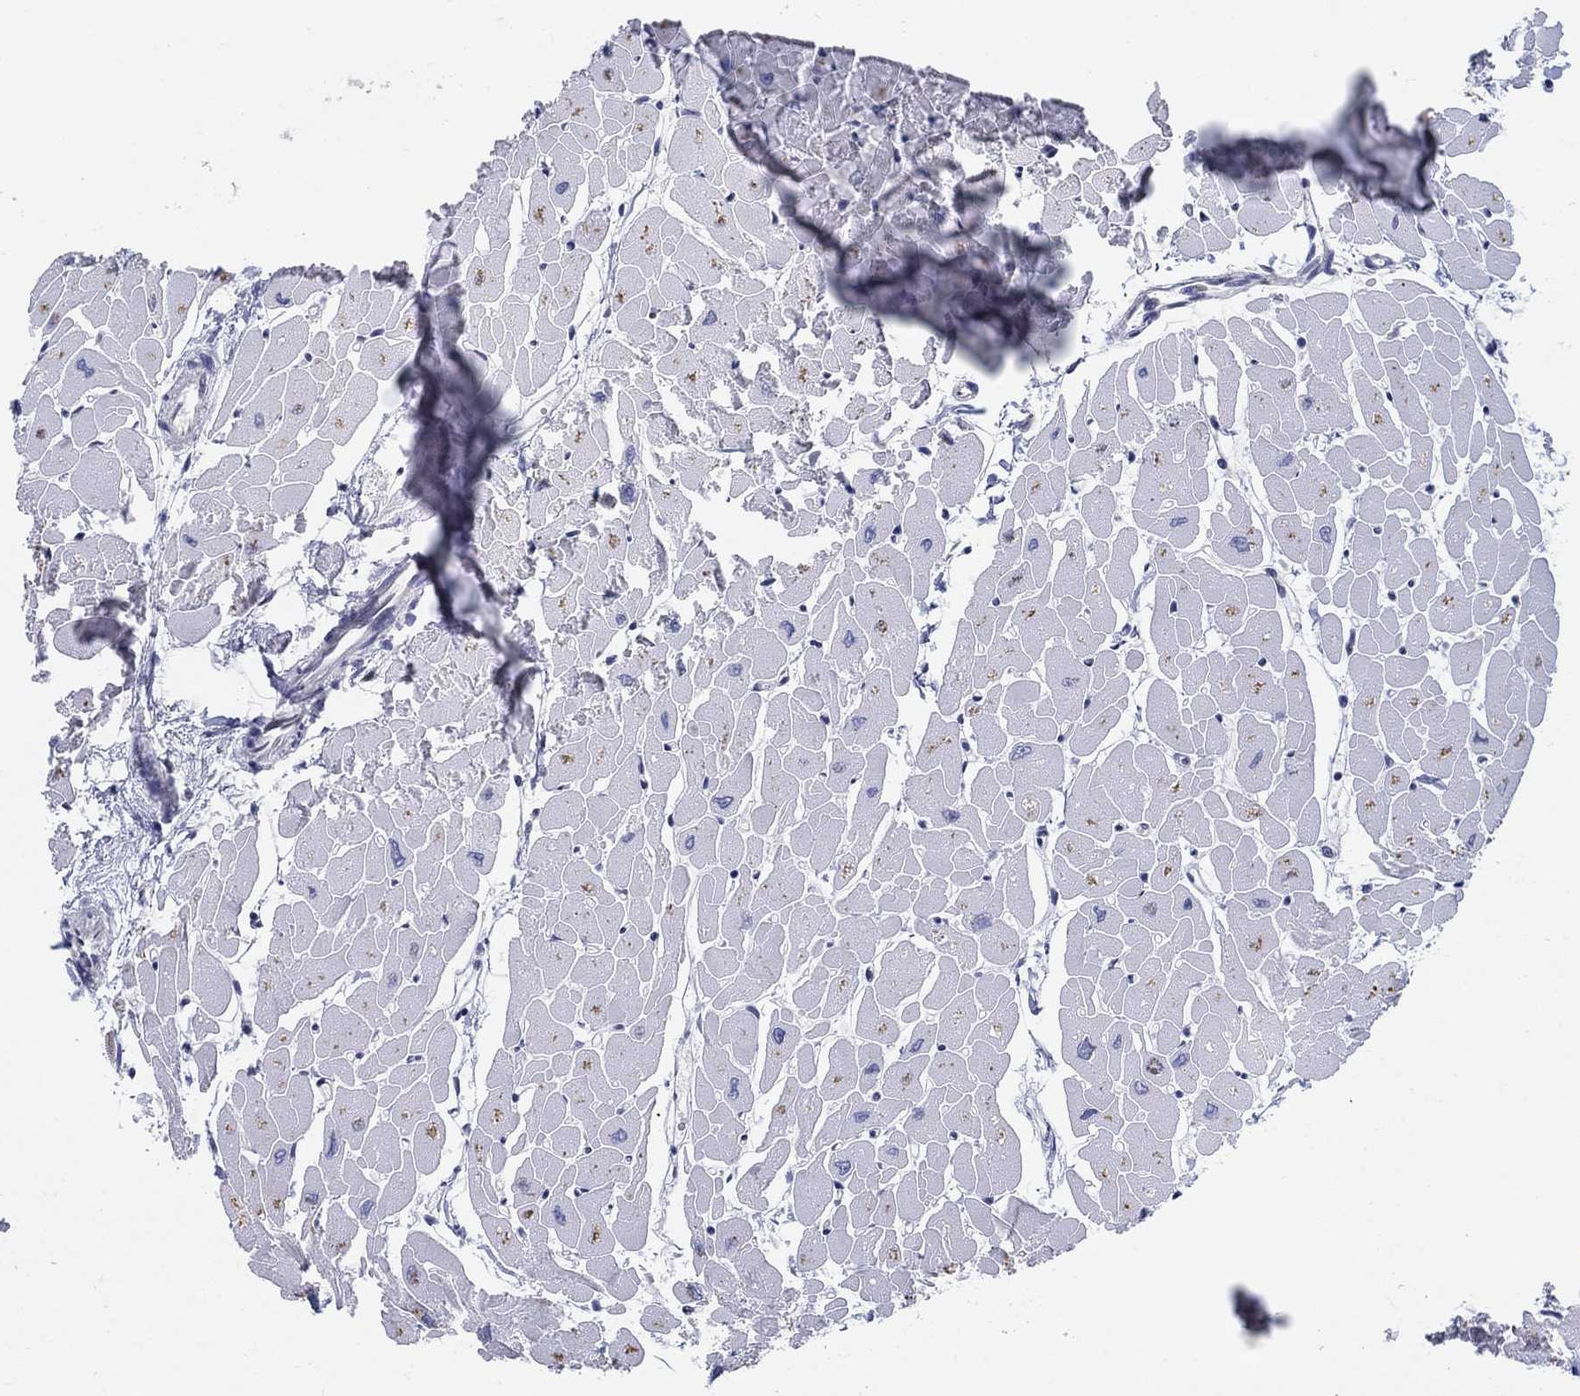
{"staining": {"intensity": "moderate", "quantity": "25%-75%", "location": "nuclear"}, "tissue": "heart muscle", "cell_type": "Cardiomyocytes", "image_type": "normal", "snomed": [{"axis": "morphology", "description": "Normal tissue, NOS"}, {"axis": "topography", "description": "Heart"}], "caption": "Immunohistochemical staining of unremarkable heart muscle displays medium levels of moderate nuclear positivity in about 25%-75% of cardiomyocytes.", "gene": "CENPE", "patient": {"sex": "male", "age": 57}}